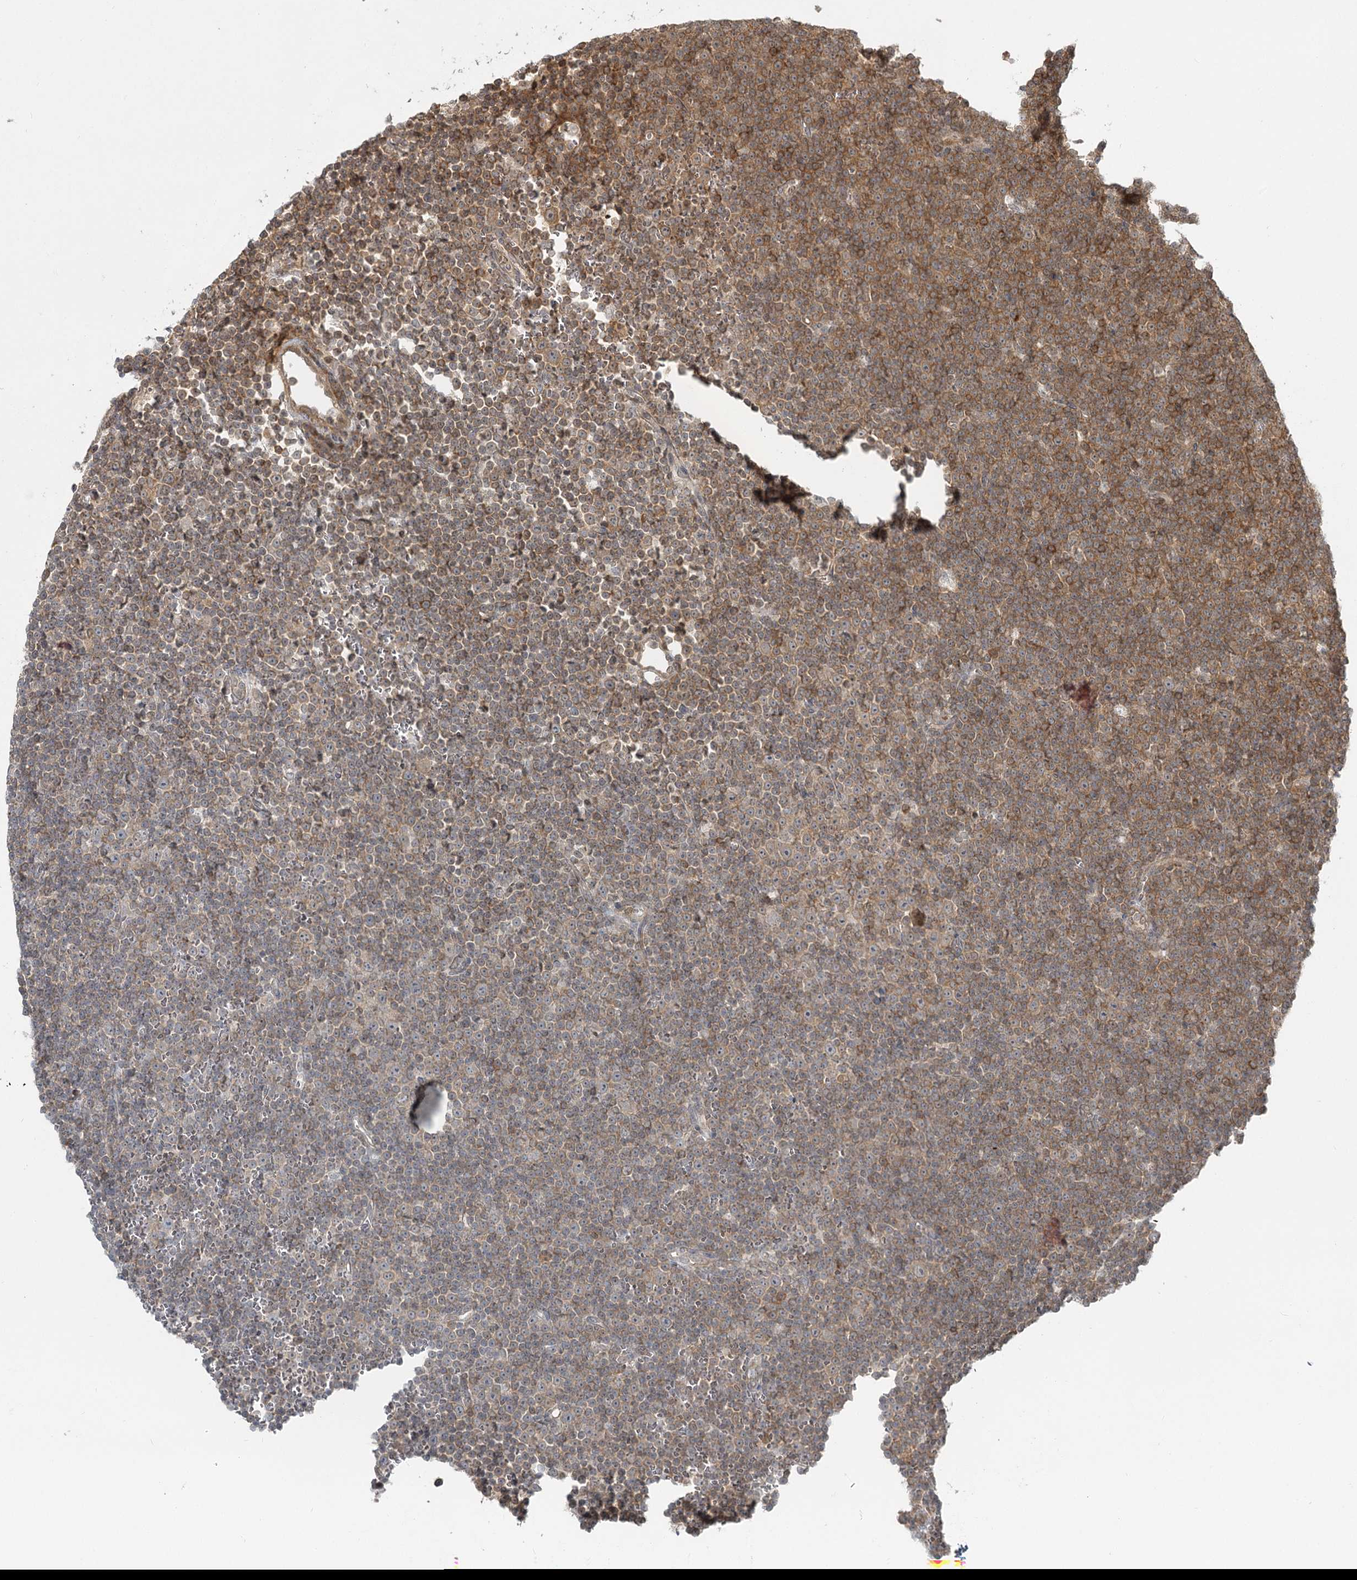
{"staining": {"intensity": "moderate", "quantity": ">75%", "location": "cytoplasmic/membranous"}, "tissue": "lymphoma", "cell_type": "Tumor cells", "image_type": "cancer", "snomed": [{"axis": "morphology", "description": "Malignant lymphoma, non-Hodgkin's type, Low grade"}, {"axis": "topography", "description": "Lymph node"}], "caption": "Lymphoma stained with immunohistochemistry (IHC) reveals moderate cytoplasmic/membranous expression in approximately >75% of tumor cells.", "gene": "FAM120B", "patient": {"sex": "female", "age": 67}}